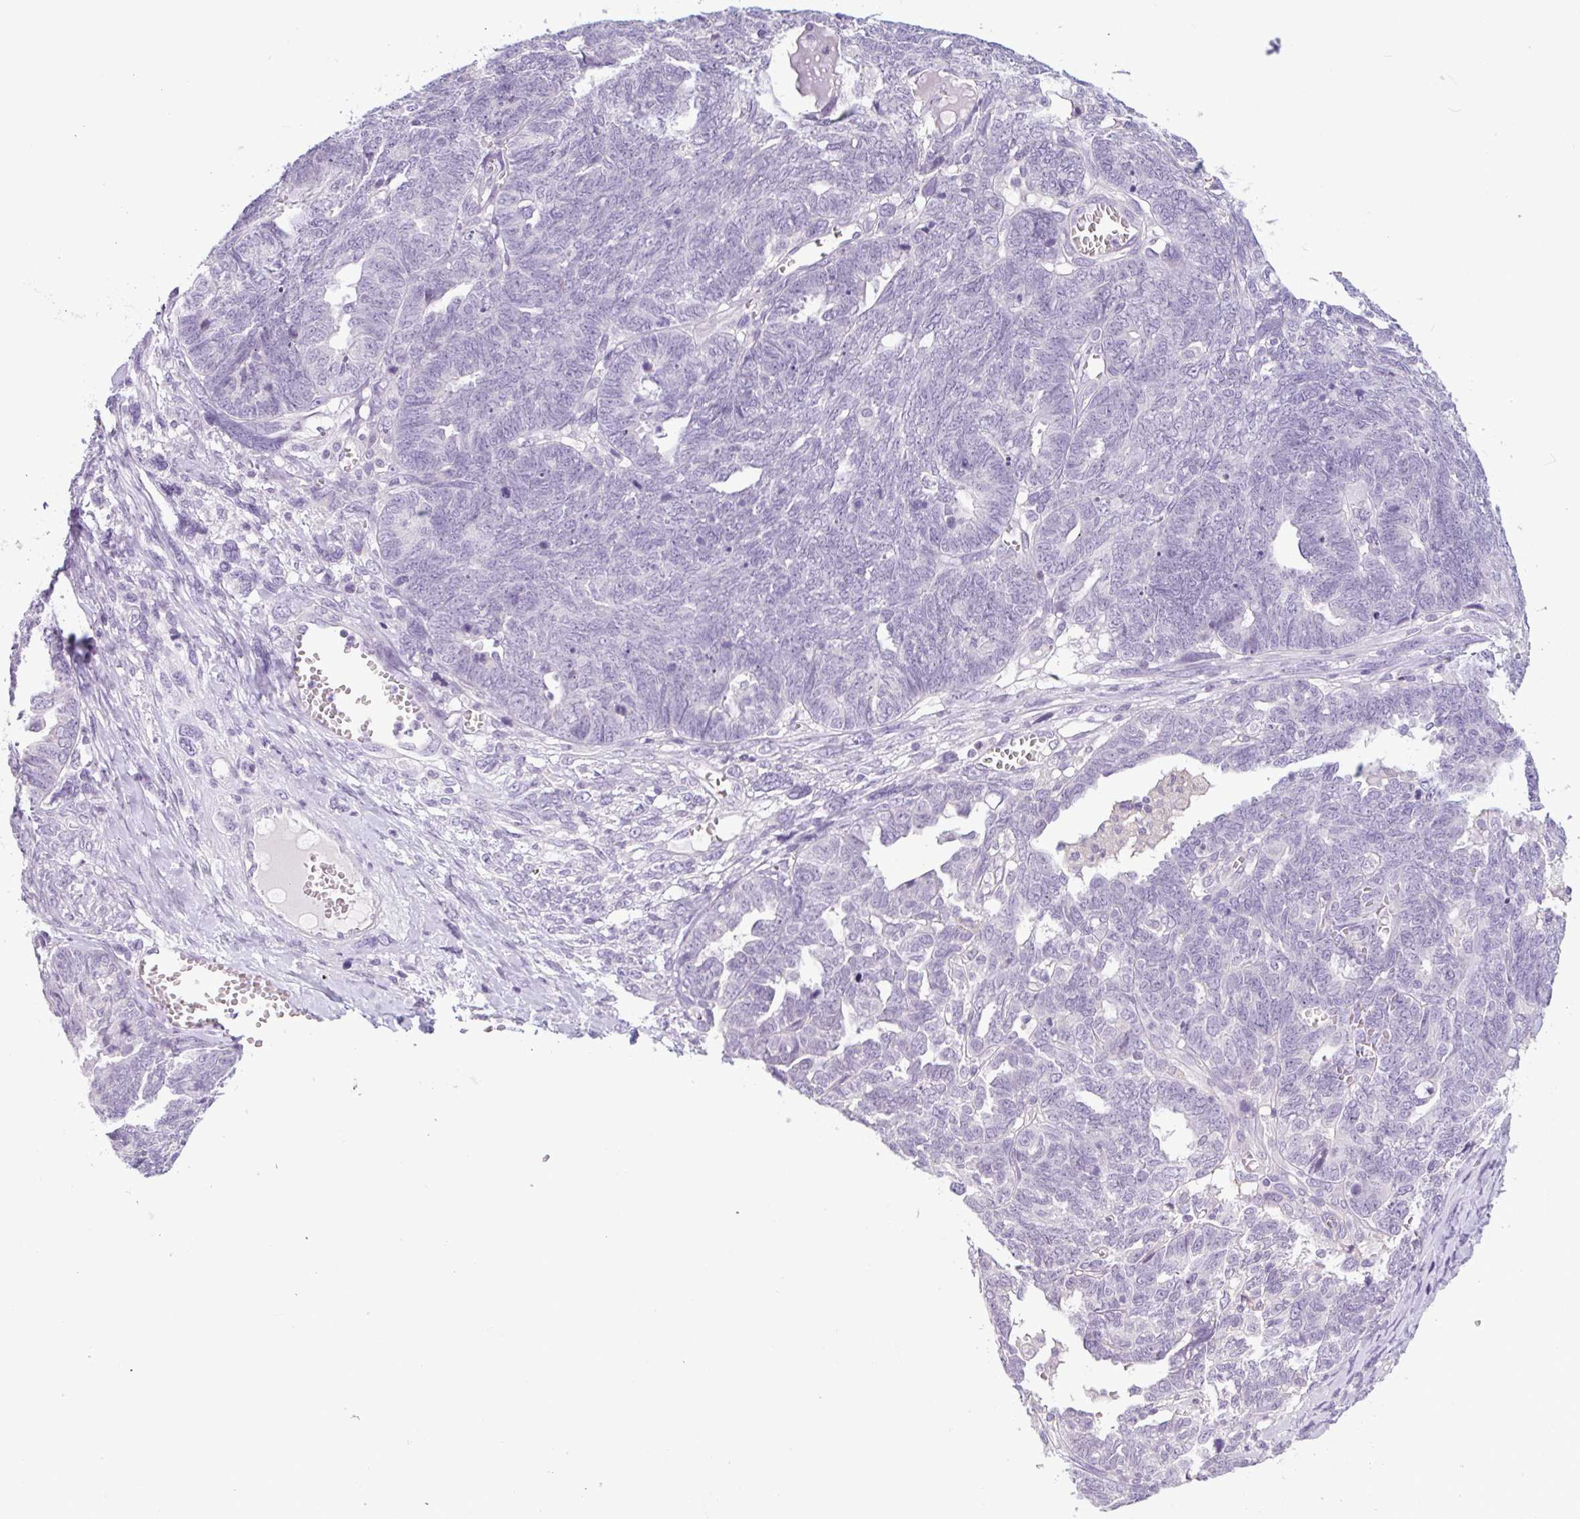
{"staining": {"intensity": "negative", "quantity": "none", "location": "none"}, "tissue": "ovarian cancer", "cell_type": "Tumor cells", "image_type": "cancer", "snomed": [{"axis": "morphology", "description": "Cystadenocarcinoma, serous, NOS"}, {"axis": "topography", "description": "Ovary"}], "caption": "This micrograph is of ovarian serous cystadenocarcinoma stained with IHC to label a protein in brown with the nuclei are counter-stained blue. There is no expression in tumor cells.", "gene": "CTSE", "patient": {"sex": "female", "age": 79}}